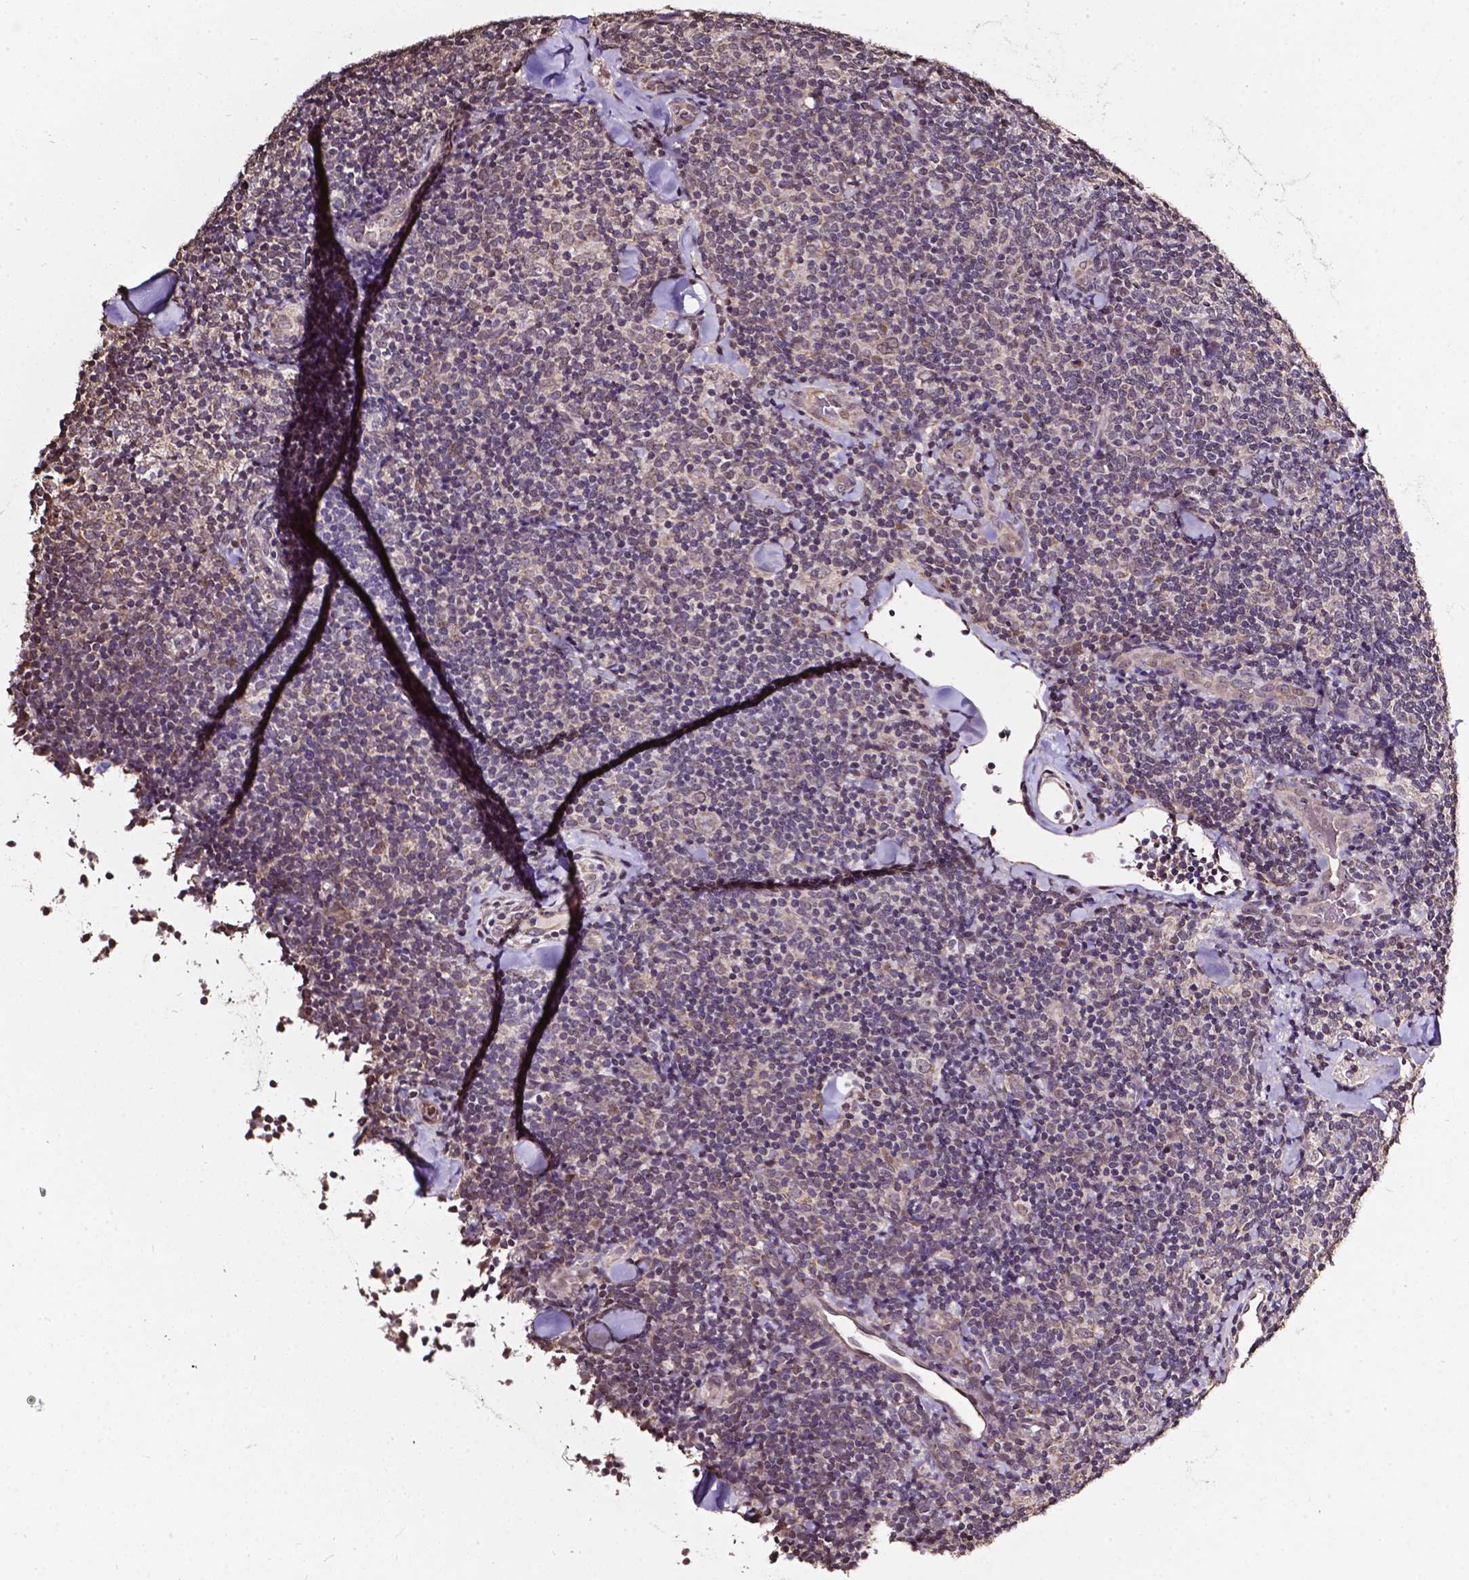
{"staining": {"intensity": "negative", "quantity": "none", "location": "none"}, "tissue": "lymphoma", "cell_type": "Tumor cells", "image_type": "cancer", "snomed": [{"axis": "morphology", "description": "Malignant lymphoma, non-Hodgkin's type, Low grade"}, {"axis": "topography", "description": "Lymph node"}], "caption": "Tumor cells show no significant expression in malignant lymphoma, non-Hodgkin's type (low-grade).", "gene": "GLRA2", "patient": {"sex": "female", "age": 56}}